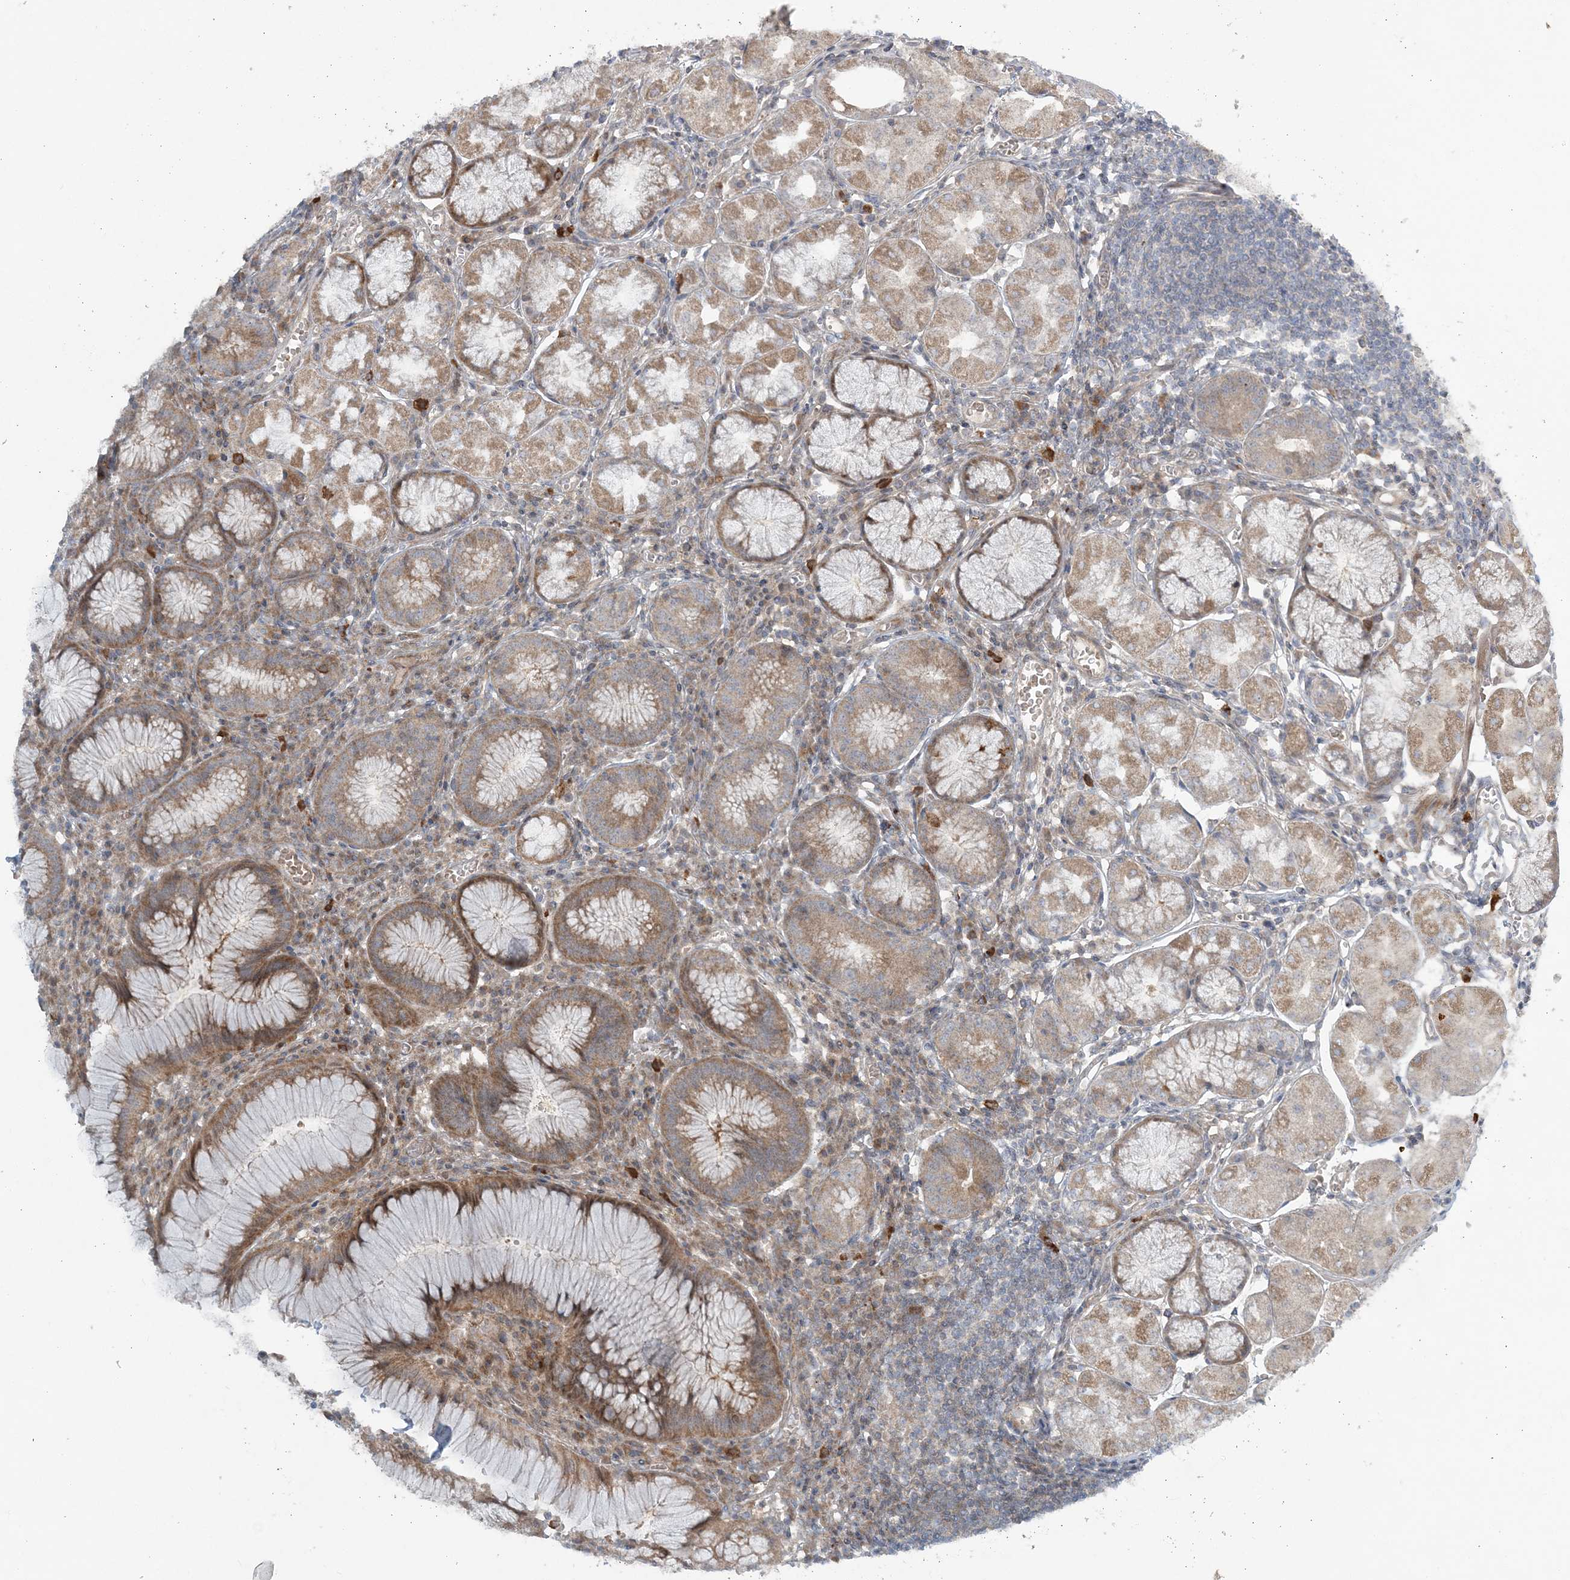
{"staining": {"intensity": "moderate", "quantity": "25%-75%", "location": "cytoplasmic/membranous"}, "tissue": "stomach", "cell_type": "Glandular cells", "image_type": "normal", "snomed": [{"axis": "morphology", "description": "Normal tissue, NOS"}, {"axis": "topography", "description": "Stomach"}], "caption": "DAB (3,3'-diaminobenzidine) immunohistochemical staining of normal stomach displays moderate cytoplasmic/membranous protein staining in about 25%-75% of glandular cells.", "gene": "SLC4A10", "patient": {"sex": "male", "age": 55}}